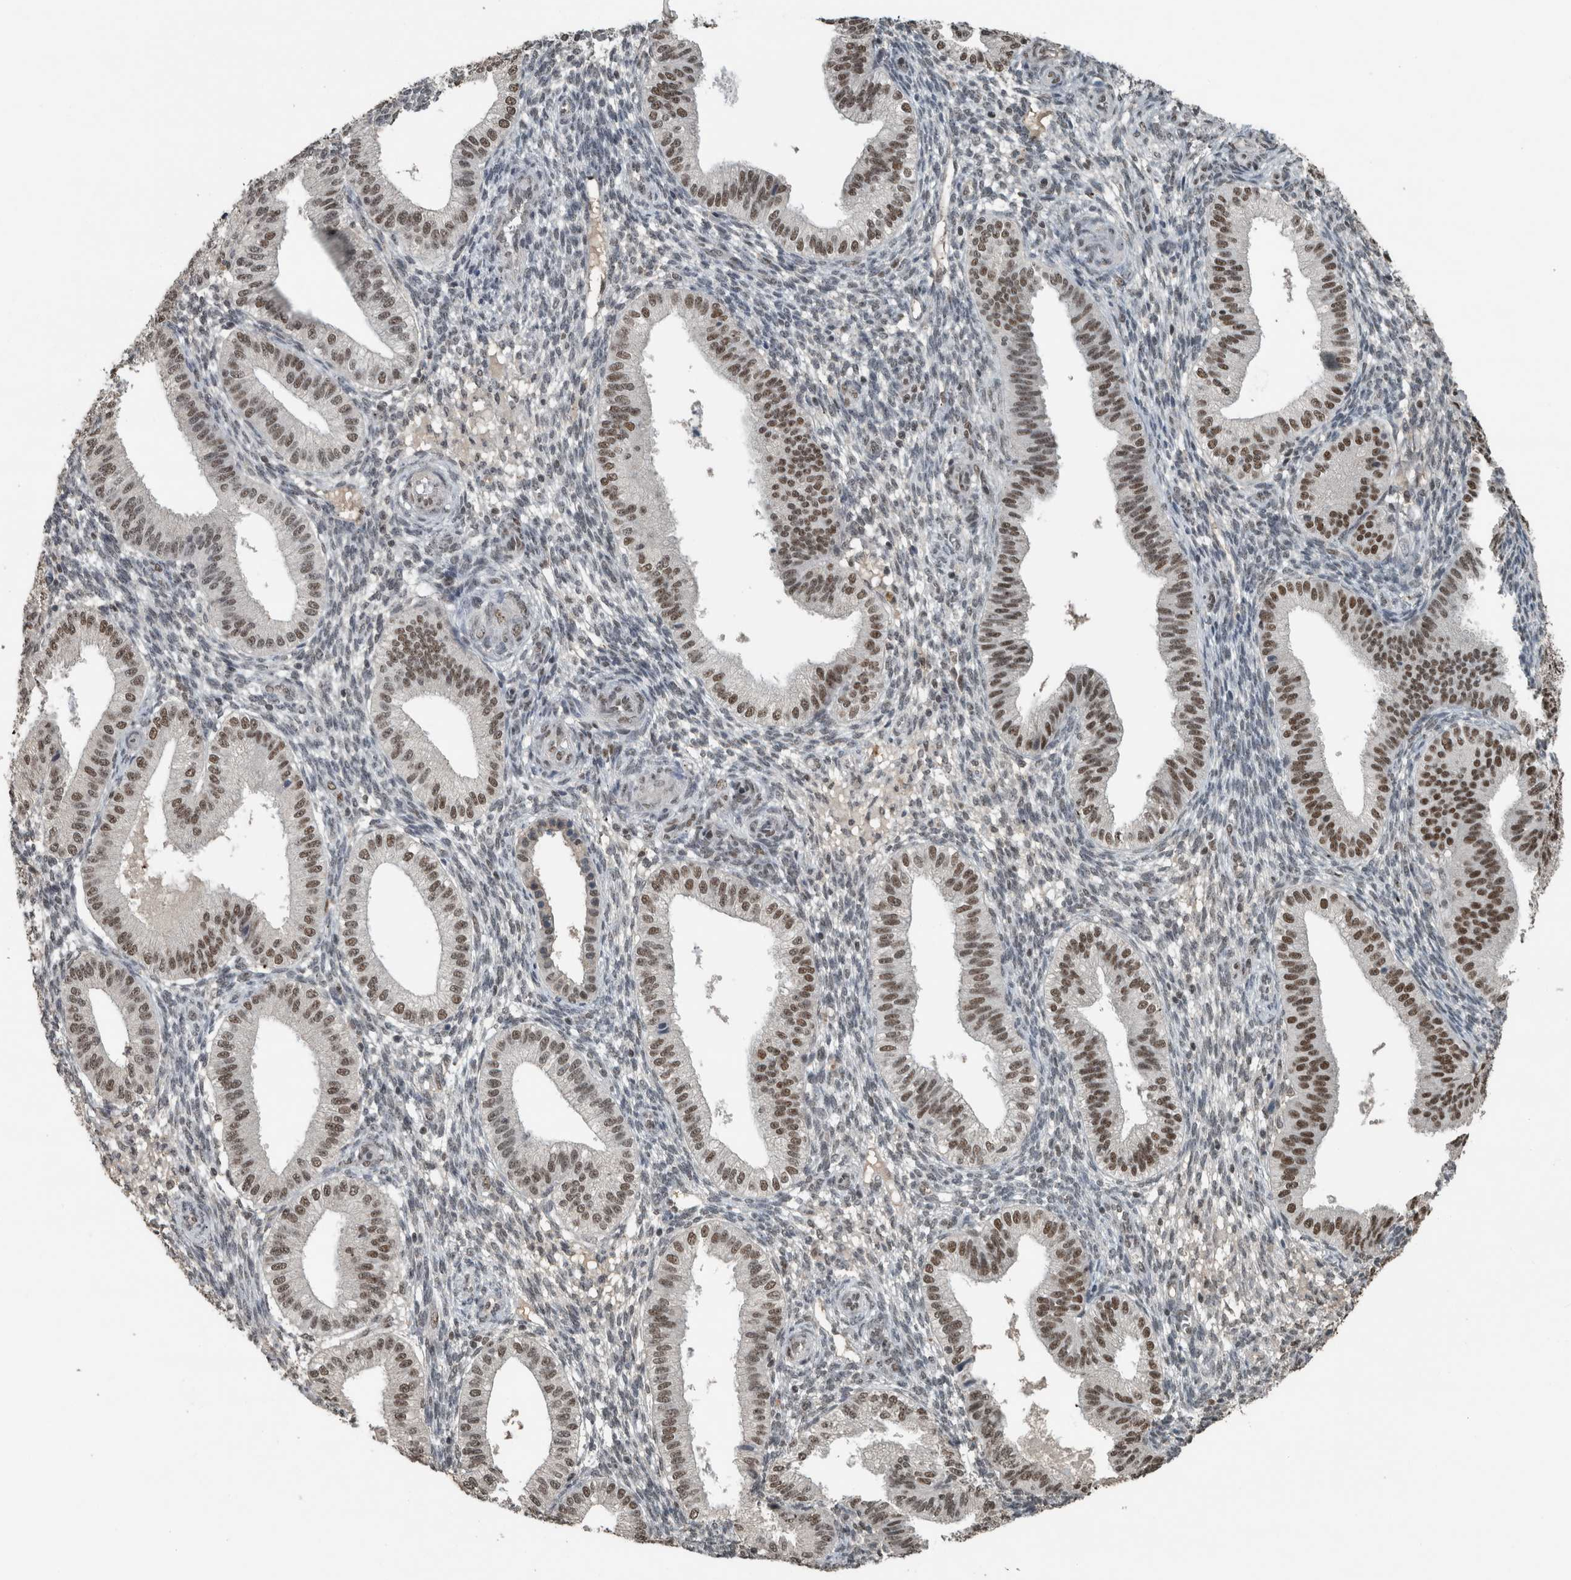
{"staining": {"intensity": "weak", "quantity": "<25%", "location": "nuclear"}, "tissue": "endometrium", "cell_type": "Cells in endometrial stroma", "image_type": "normal", "snomed": [{"axis": "morphology", "description": "Normal tissue, NOS"}, {"axis": "topography", "description": "Endometrium"}], "caption": "IHC histopathology image of normal endometrium stained for a protein (brown), which displays no staining in cells in endometrial stroma.", "gene": "ZNF24", "patient": {"sex": "female", "age": 39}}